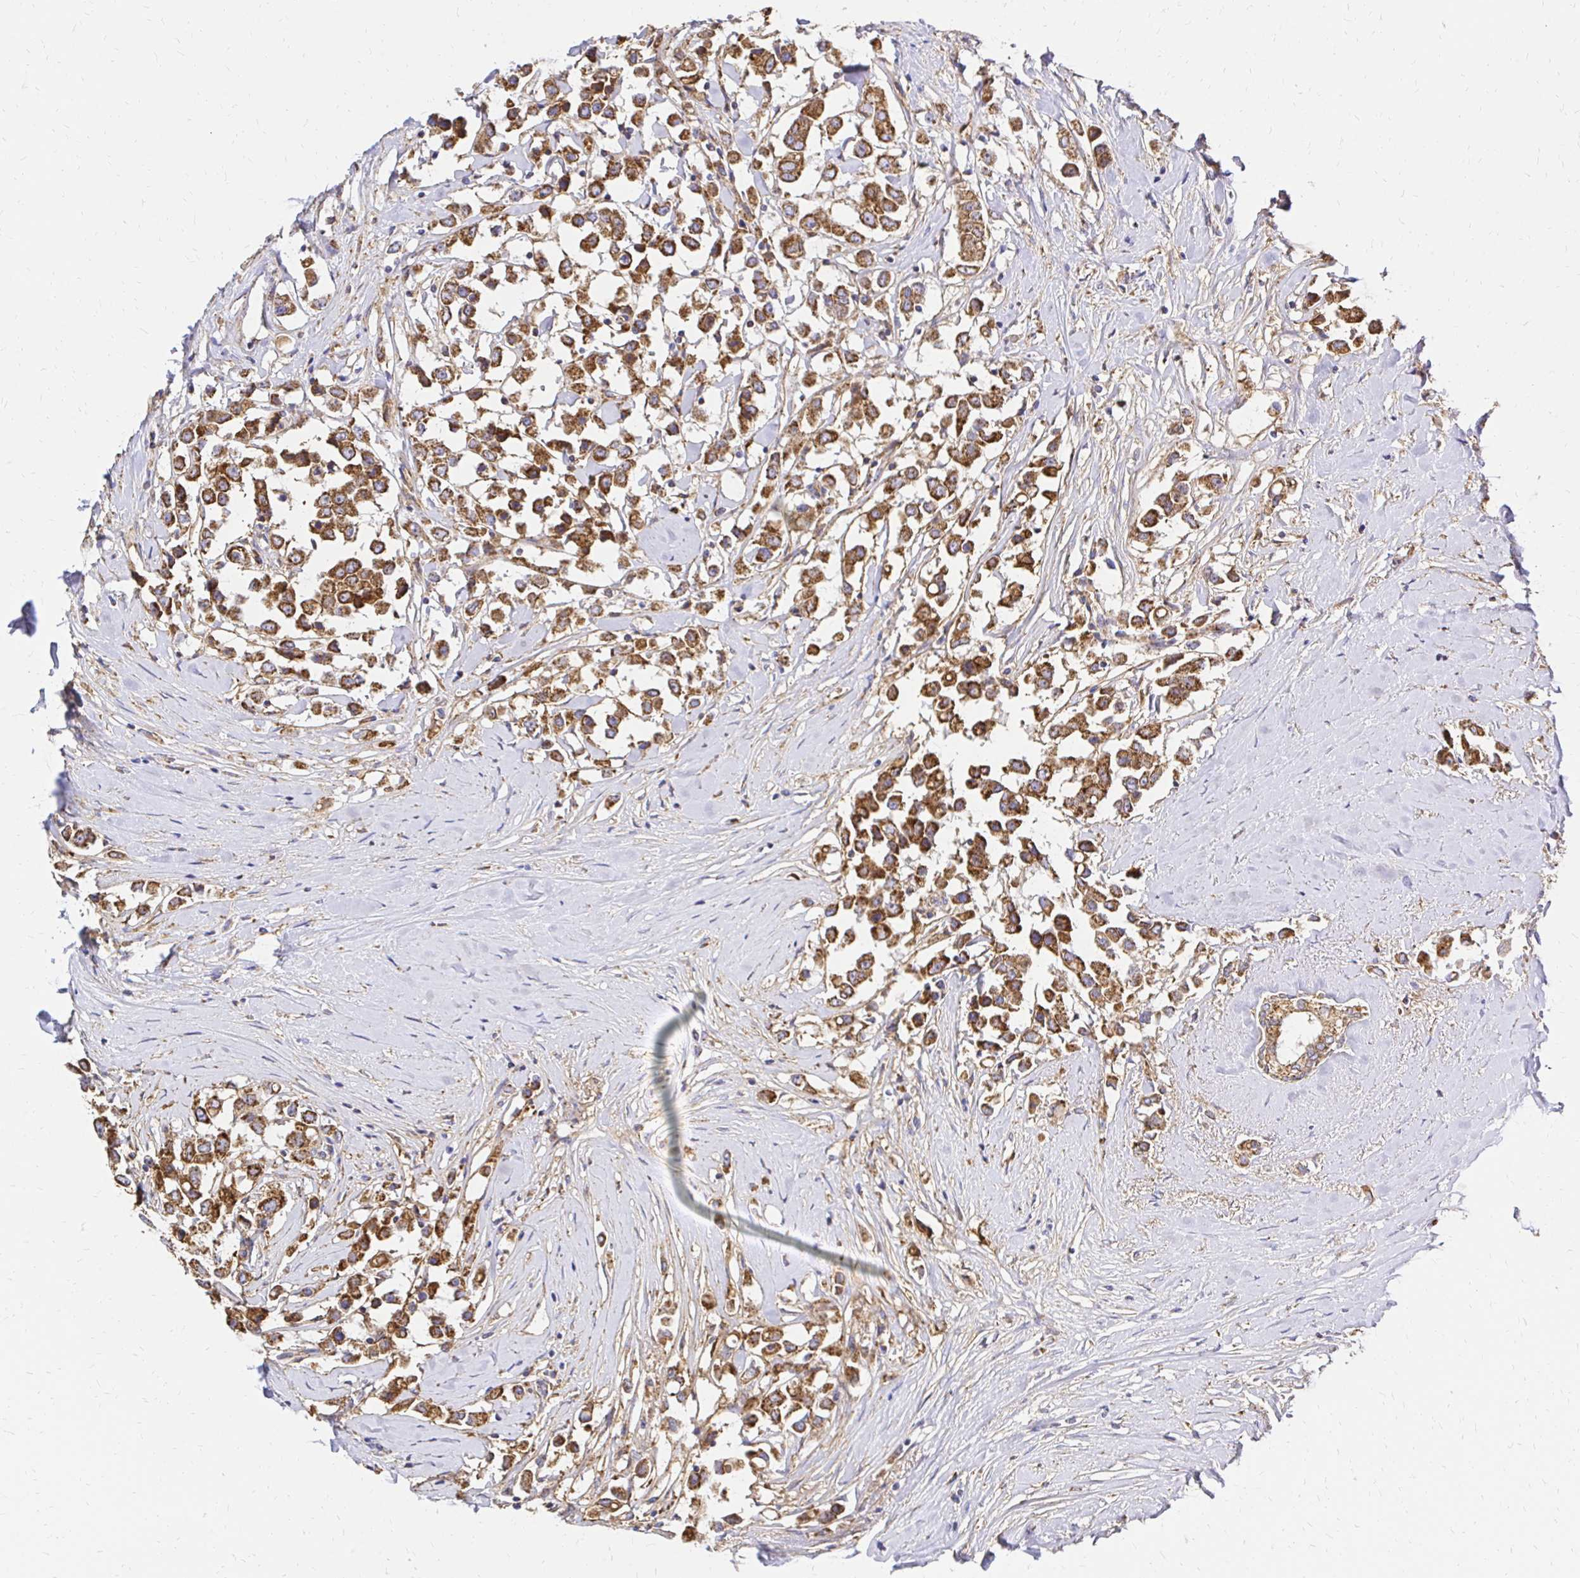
{"staining": {"intensity": "moderate", "quantity": ">75%", "location": "cytoplasmic/membranous"}, "tissue": "breast cancer", "cell_type": "Tumor cells", "image_type": "cancer", "snomed": [{"axis": "morphology", "description": "Duct carcinoma"}, {"axis": "topography", "description": "Breast"}], "caption": "Human breast cancer stained for a protein (brown) demonstrates moderate cytoplasmic/membranous positive expression in approximately >75% of tumor cells.", "gene": "MRPL13", "patient": {"sex": "female", "age": 61}}